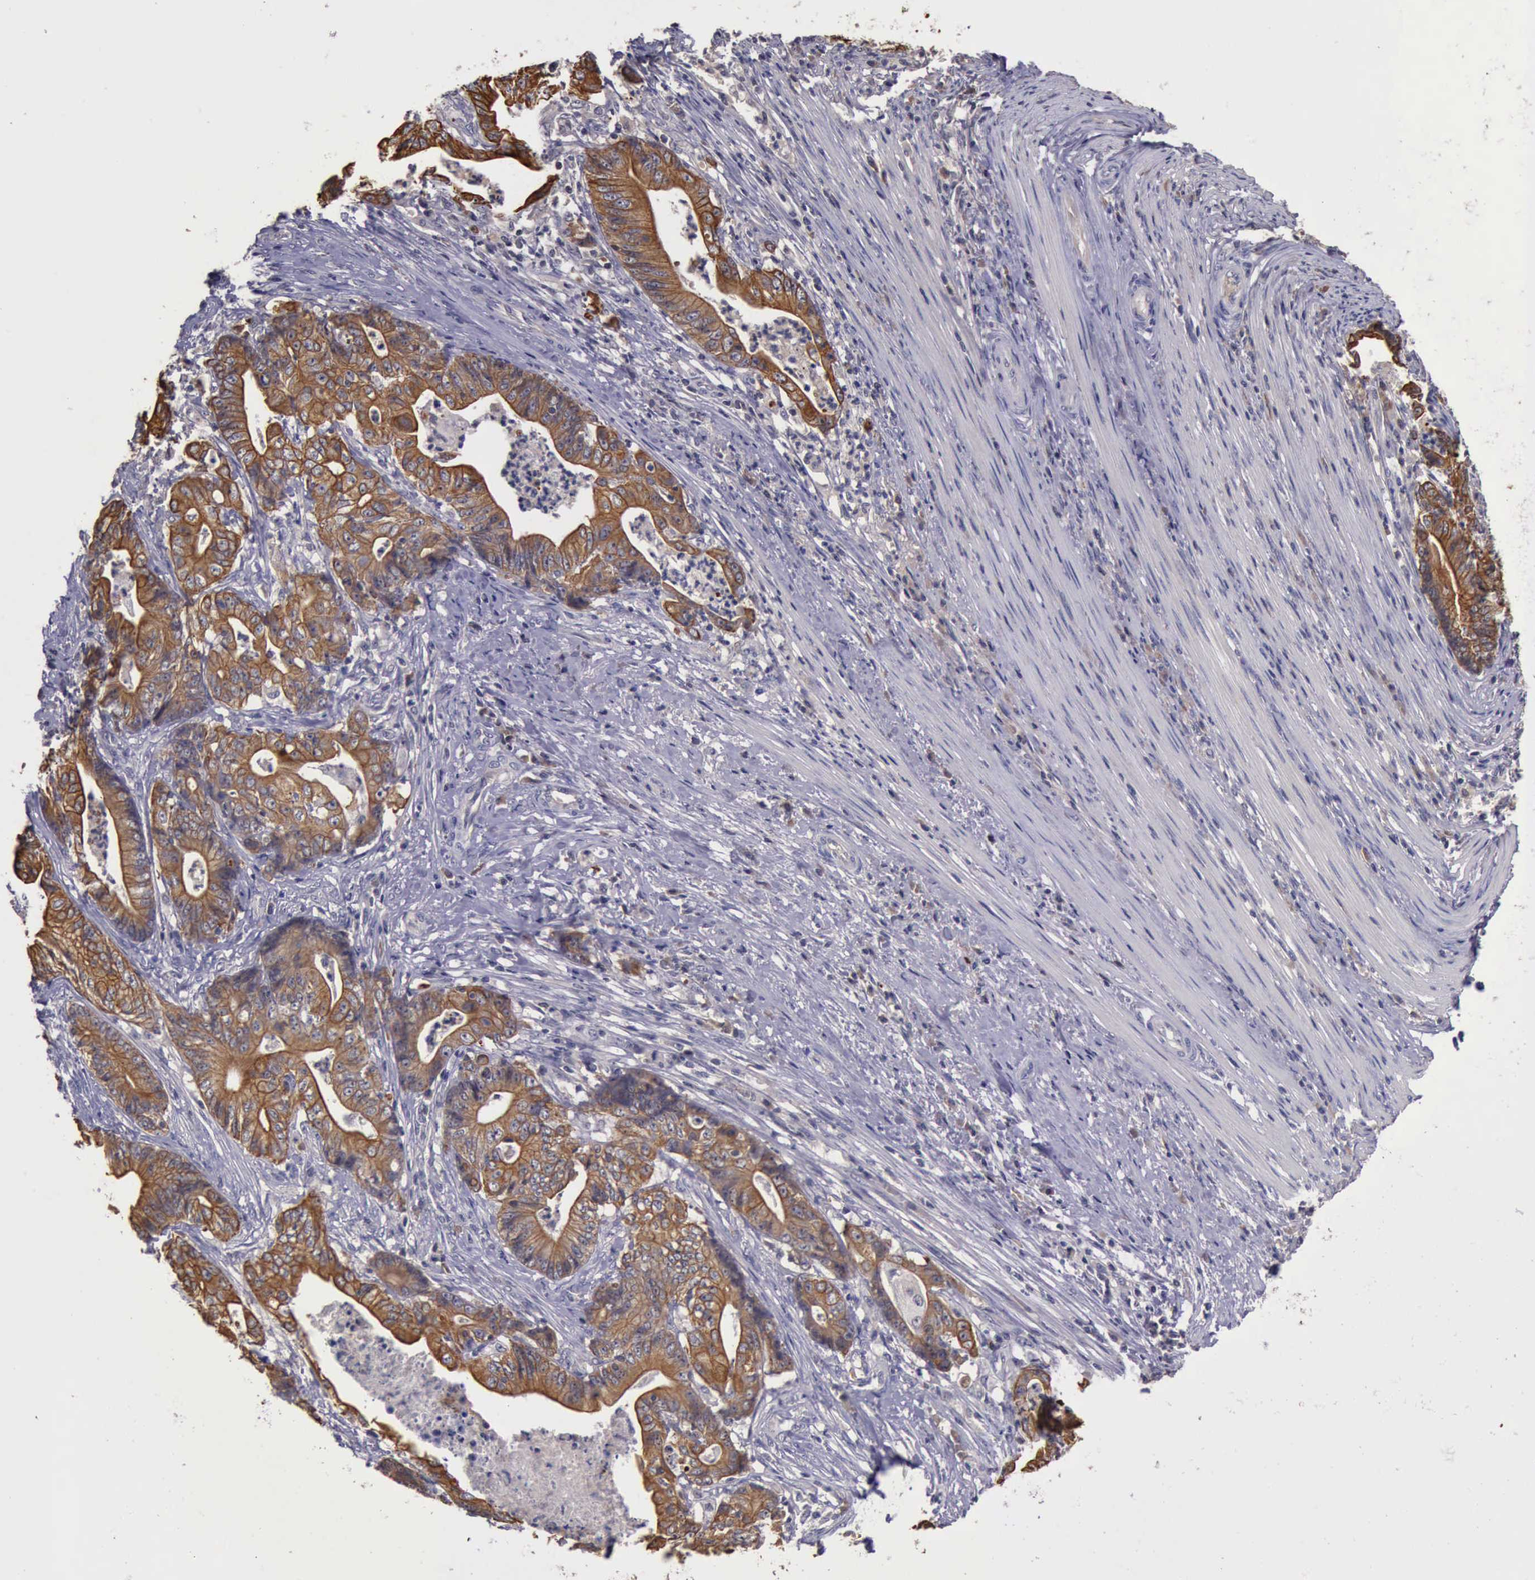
{"staining": {"intensity": "weak", "quantity": ">75%", "location": "cytoplasmic/membranous"}, "tissue": "stomach cancer", "cell_type": "Tumor cells", "image_type": "cancer", "snomed": [{"axis": "morphology", "description": "Adenocarcinoma, NOS"}, {"axis": "topography", "description": "Stomach, lower"}], "caption": "Protein analysis of adenocarcinoma (stomach) tissue exhibits weak cytoplasmic/membranous positivity in approximately >75% of tumor cells. The staining is performed using DAB brown chromogen to label protein expression. The nuclei are counter-stained blue using hematoxylin.", "gene": "RAB39B", "patient": {"sex": "female", "age": 86}}